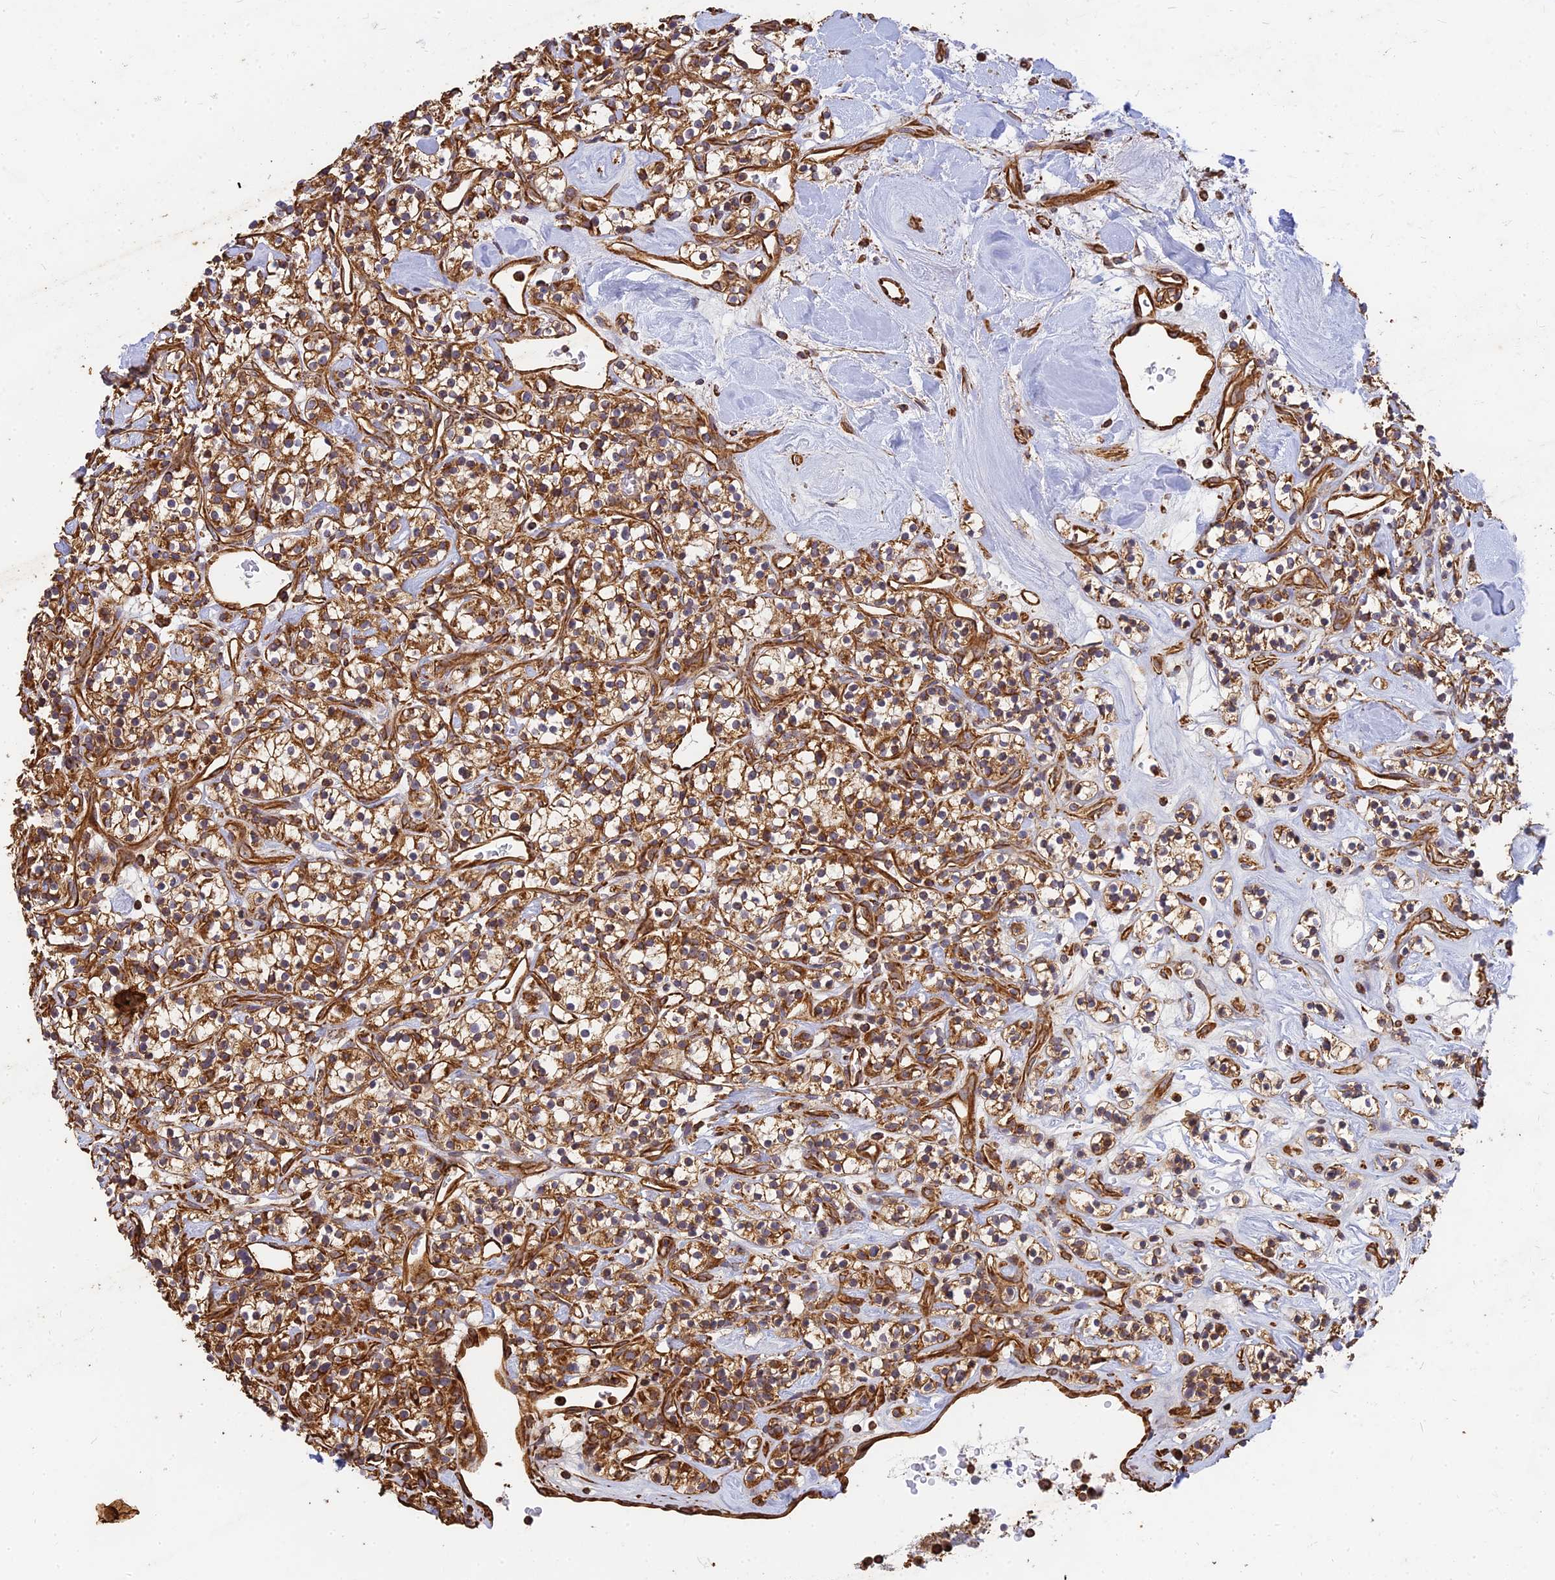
{"staining": {"intensity": "moderate", "quantity": ">75%", "location": "cytoplasmic/membranous"}, "tissue": "renal cancer", "cell_type": "Tumor cells", "image_type": "cancer", "snomed": [{"axis": "morphology", "description": "Adenocarcinoma, NOS"}, {"axis": "topography", "description": "Kidney"}], "caption": "Renal cancer (adenocarcinoma) tissue exhibits moderate cytoplasmic/membranous expression in approximately >75% of tumor cells", "gene": "DSTYK", "patient": {"sex": "male", "age": 77}}